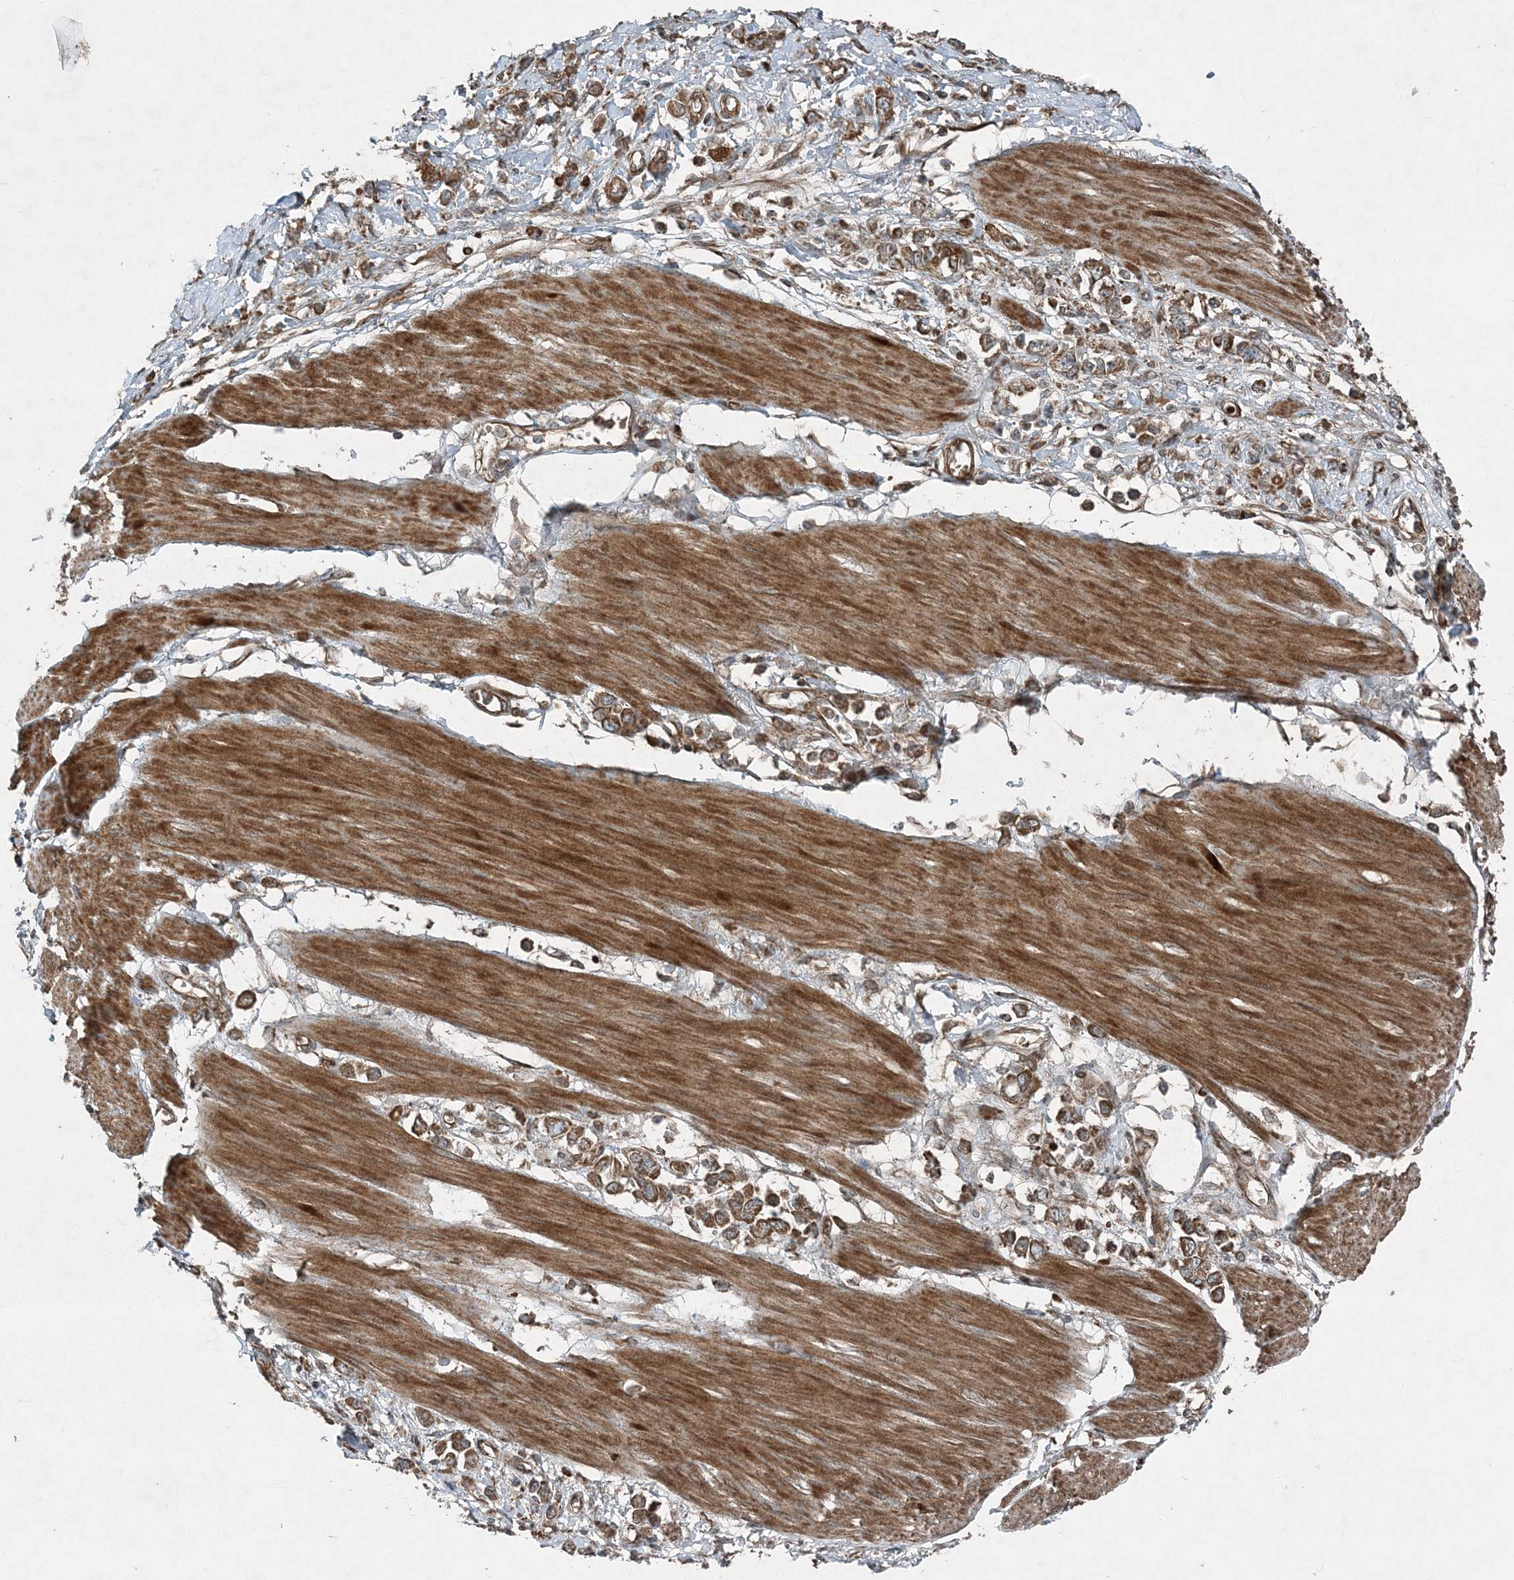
{"staining": {"intensity": "moderate", "quantity": ">75%", "location": "cytoplasmic/membranous"}, "tissue": "stomach cancer", "cell_type": "Tumor cells", "image_type": "cancer", "snomed": [{"axis": "morphology", "description": "Adenocarcinoma, NOS"}, {"axis": "topography", "description": "Stomach"}], "caption": "Immunohistochemistry staining of stomach cancer, which demonstrates medium levels of moderate cytoplasmic/membranous staining in about >75% of tumor cells indicating moderate cytoplasmic/membranous protein staining. The staining was performed using DAB (3,3'-diaminobenzidine) (brown) for protein detection and nuclei were counterstained in hematoxylin (blue).", "gene": "COPS7B", "patient": {"sex": "female", "age": 76}}